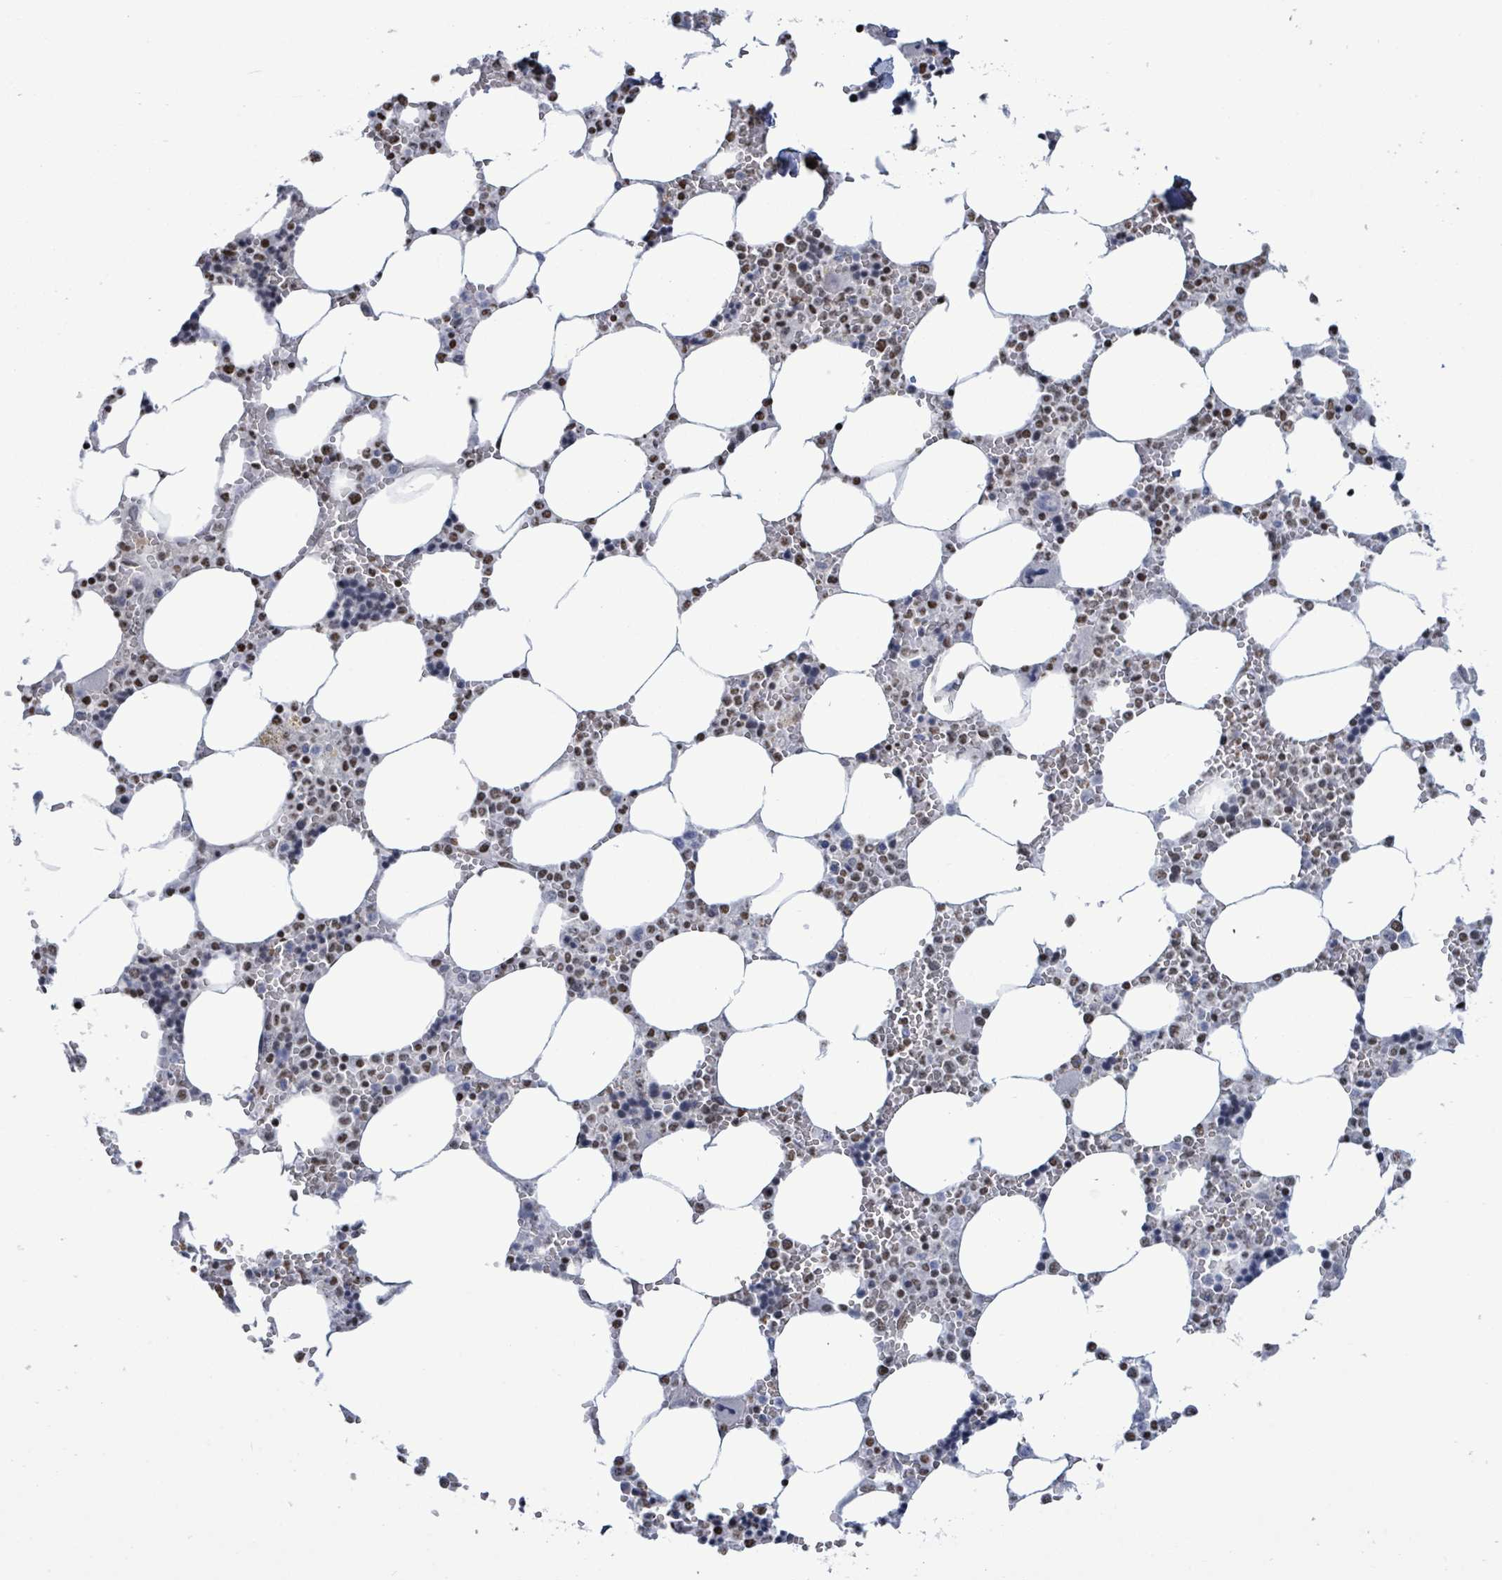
{"staining": {"intensity": "moderate", "quantity": "25%-75%", "location": "nuclear"}, "tissue": "bone marrow", "cell_type": "Hematopoietic cells", "image_type": "normal", "snomed": [{"axis": "morphology", "description": "Normal tissue, NOS"}, {"axis": "topography", "description": "Bone marrow"}], "caption": "This photomicrograph displays immunohistochemistry staining of normal human bone marrow, with medium moderate nuclear staining in about 25%-75% of hematopoietic cells.", "gene": "SAMD14", "patient": {"sex": "male", "age": 64}}